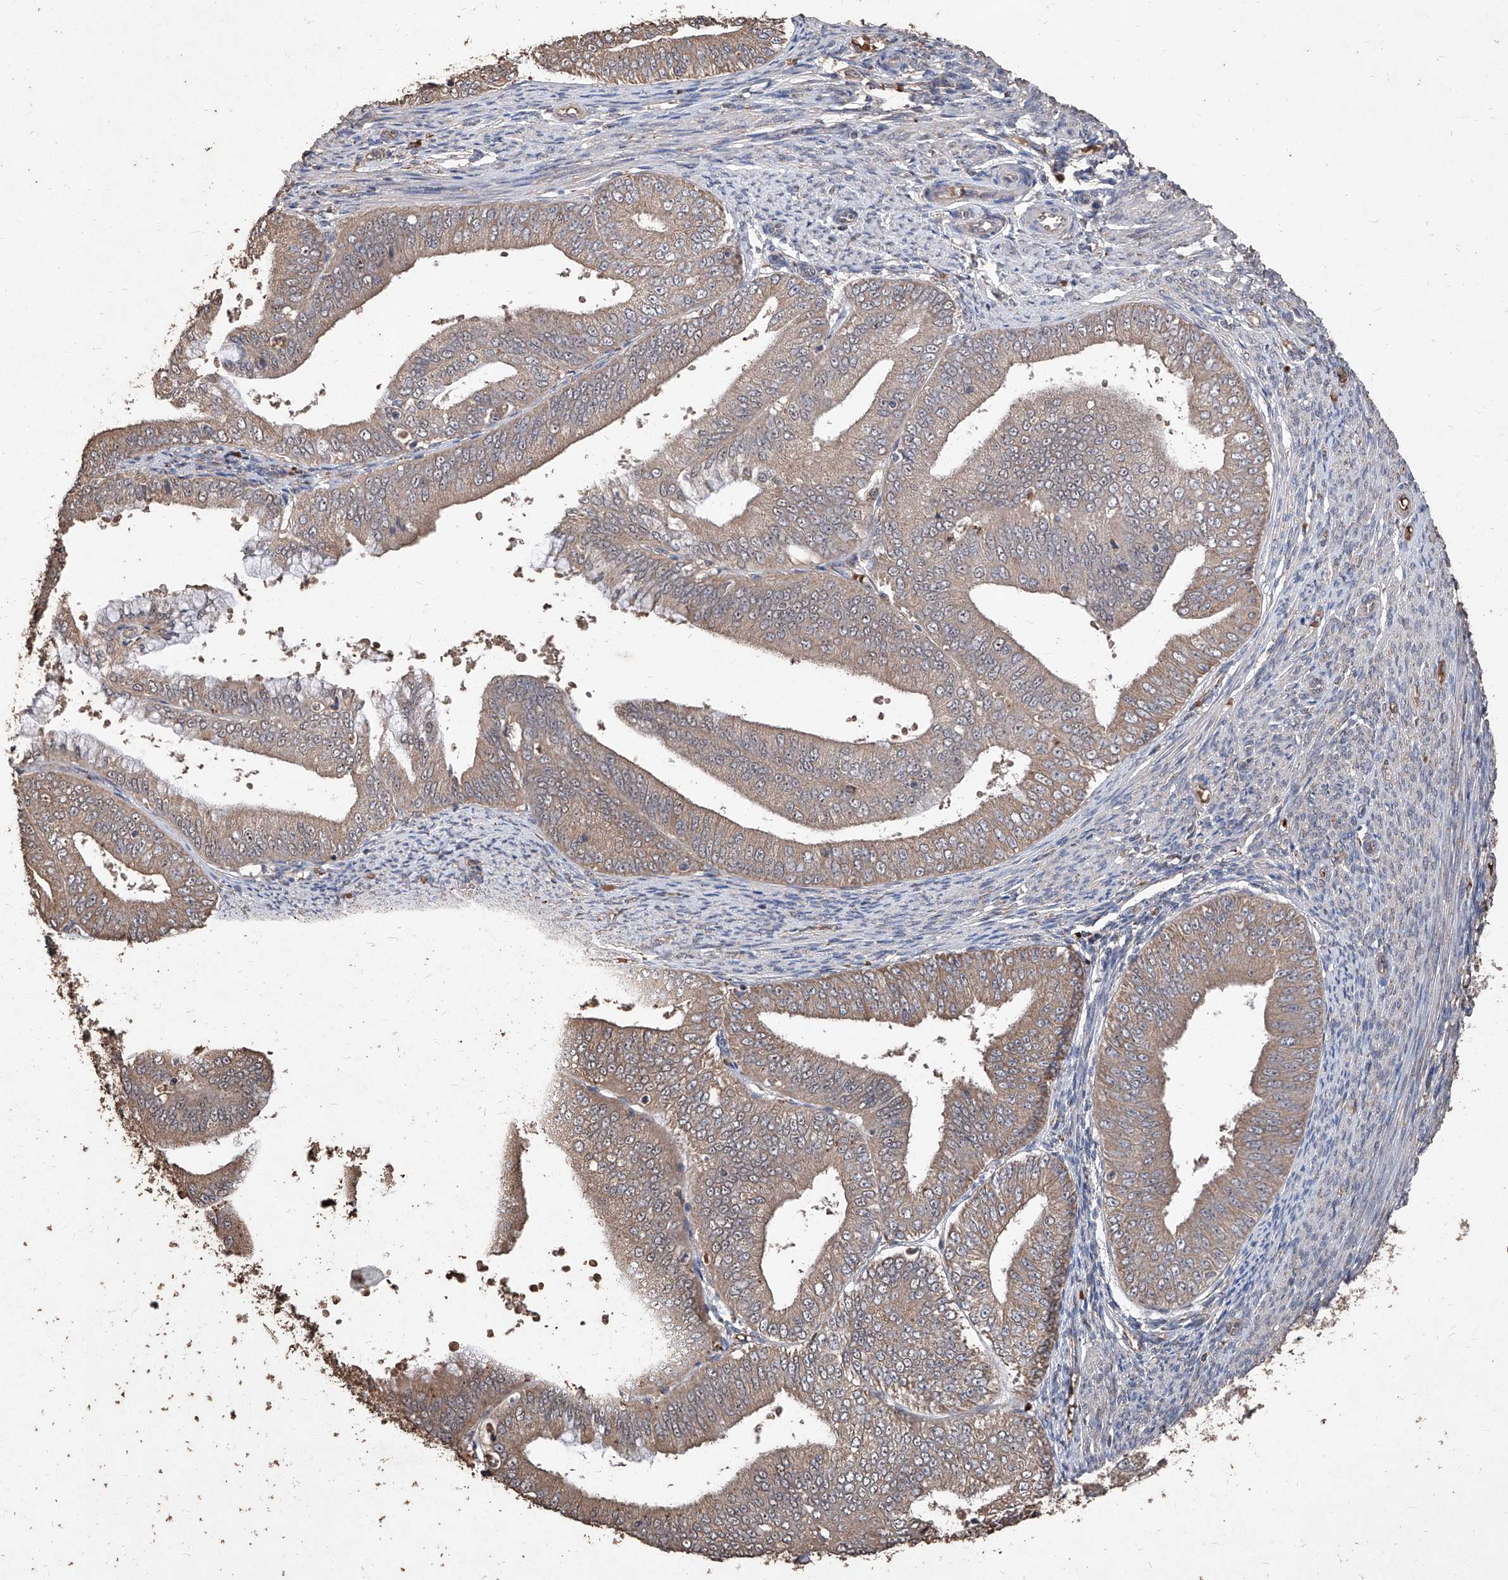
{"staining": {"intensity": "moderate", "quantity": ">75%", "location": "cytoplasmic/membranous"}, "tissue": "endometrial cancer", "cell_type": "Tumor cells", "image_type": "cancer", "snomed": [{"axis": "morphology", "description": "Adenocarcinoma, NOS"}, {"axis": "topography", "description": "Endometrium"}], "caption": "Endometrial adenocarcinoma tissue shows moderate cytoplasmic/membranous positivity in about >75% of tumor cells", "gene": "EML1", "patient": {"sex": "female", "age": 63}}